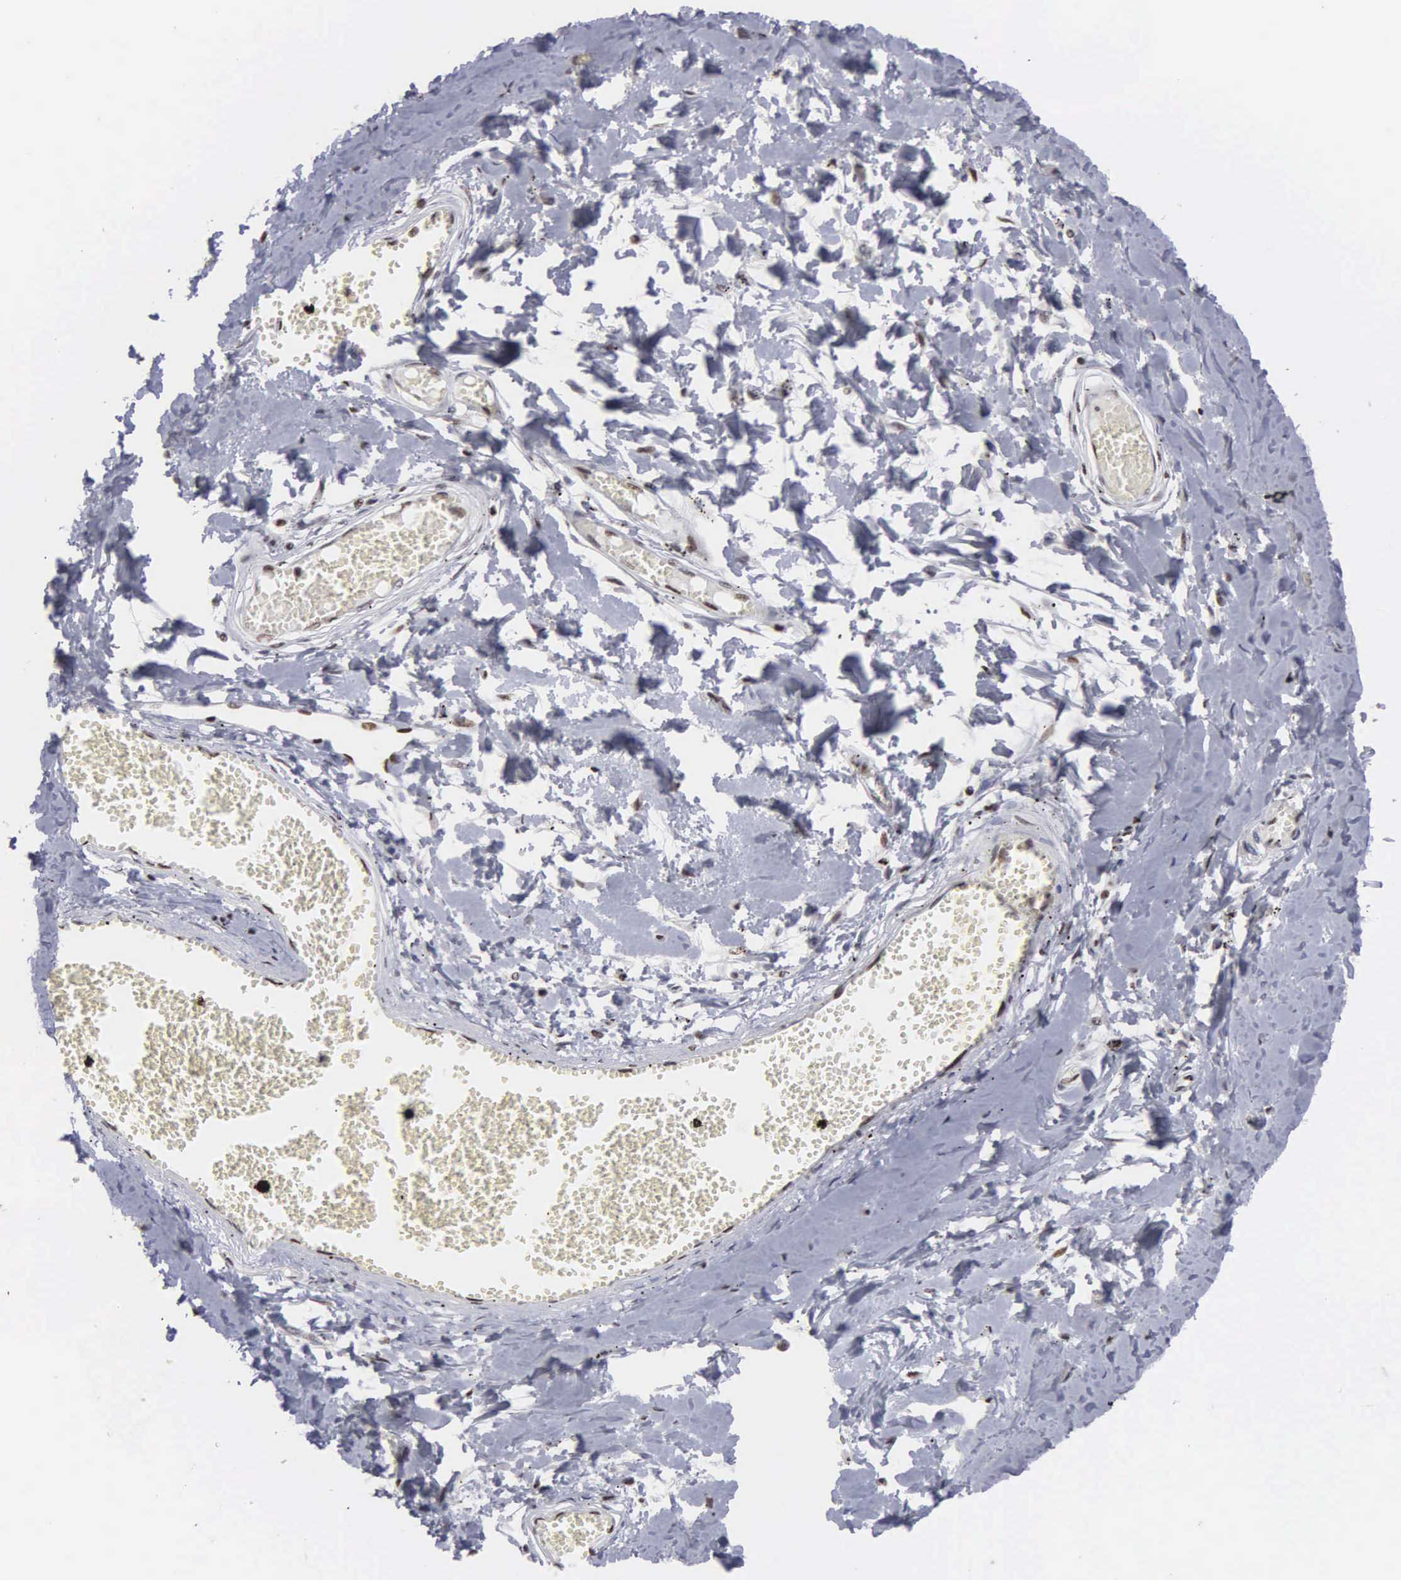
{"staining": {"intensity": "moderate", "quantity": ">75%", "location": "nuclear"}, "tissue": "adipose tissue", "cell_type": "Adipocytes", "image_type": "normal", "snomed": [{"axis": "morphology", "description": "Normal tissue, NOS"}, {"axis": "morphology", "description": "Sarcoma, NOS"}, {"axis": "topography", "description": "Skin"}, {"axis": "topography", "description": "Soft tissue"}], "caption": "An image showing moderate nuclear staining in about >75% of adipocytes in normal adipose tissue, as visualized by brown immunohistochemical staining.", "gene": "KIAA0586", "patient": {"sex": "female", "age": 51}}